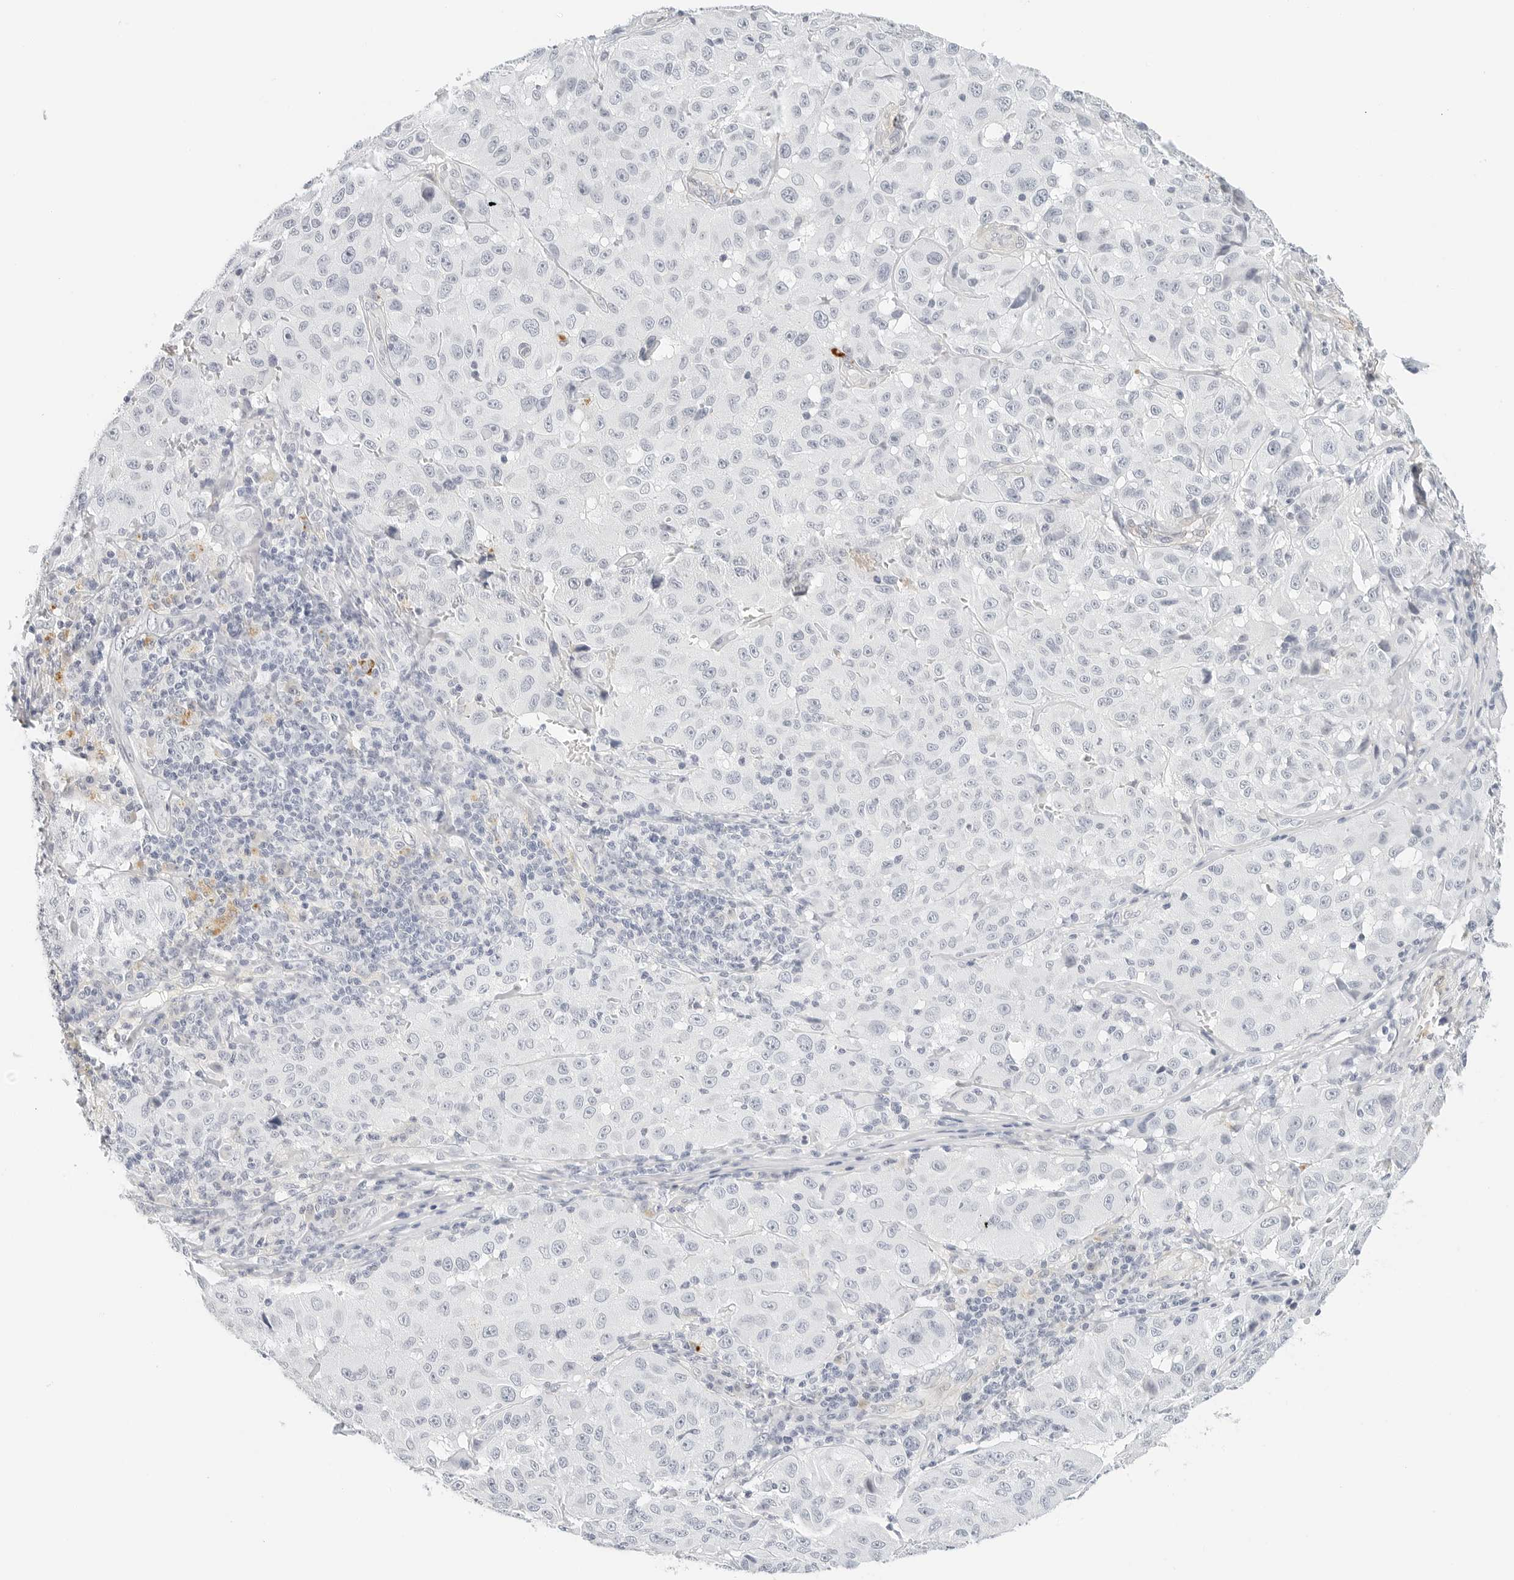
{"staining": {"intensity": "negative", "quantity": "none", "location": "none"}, "tissue": "melanoma", "cell_type": "Tumor cells", "image_type": "cancer", "snomed": [{"axis": "morphology", "description": "Malignant melanoma, NOS"}, {"axis": "topography", "description": "Skin"}], "caption": "Tumor cells are negative for brown protein staining in melanoma.", "gene": "PKDCC", "patient": {"sex": "male", "age": 66}}